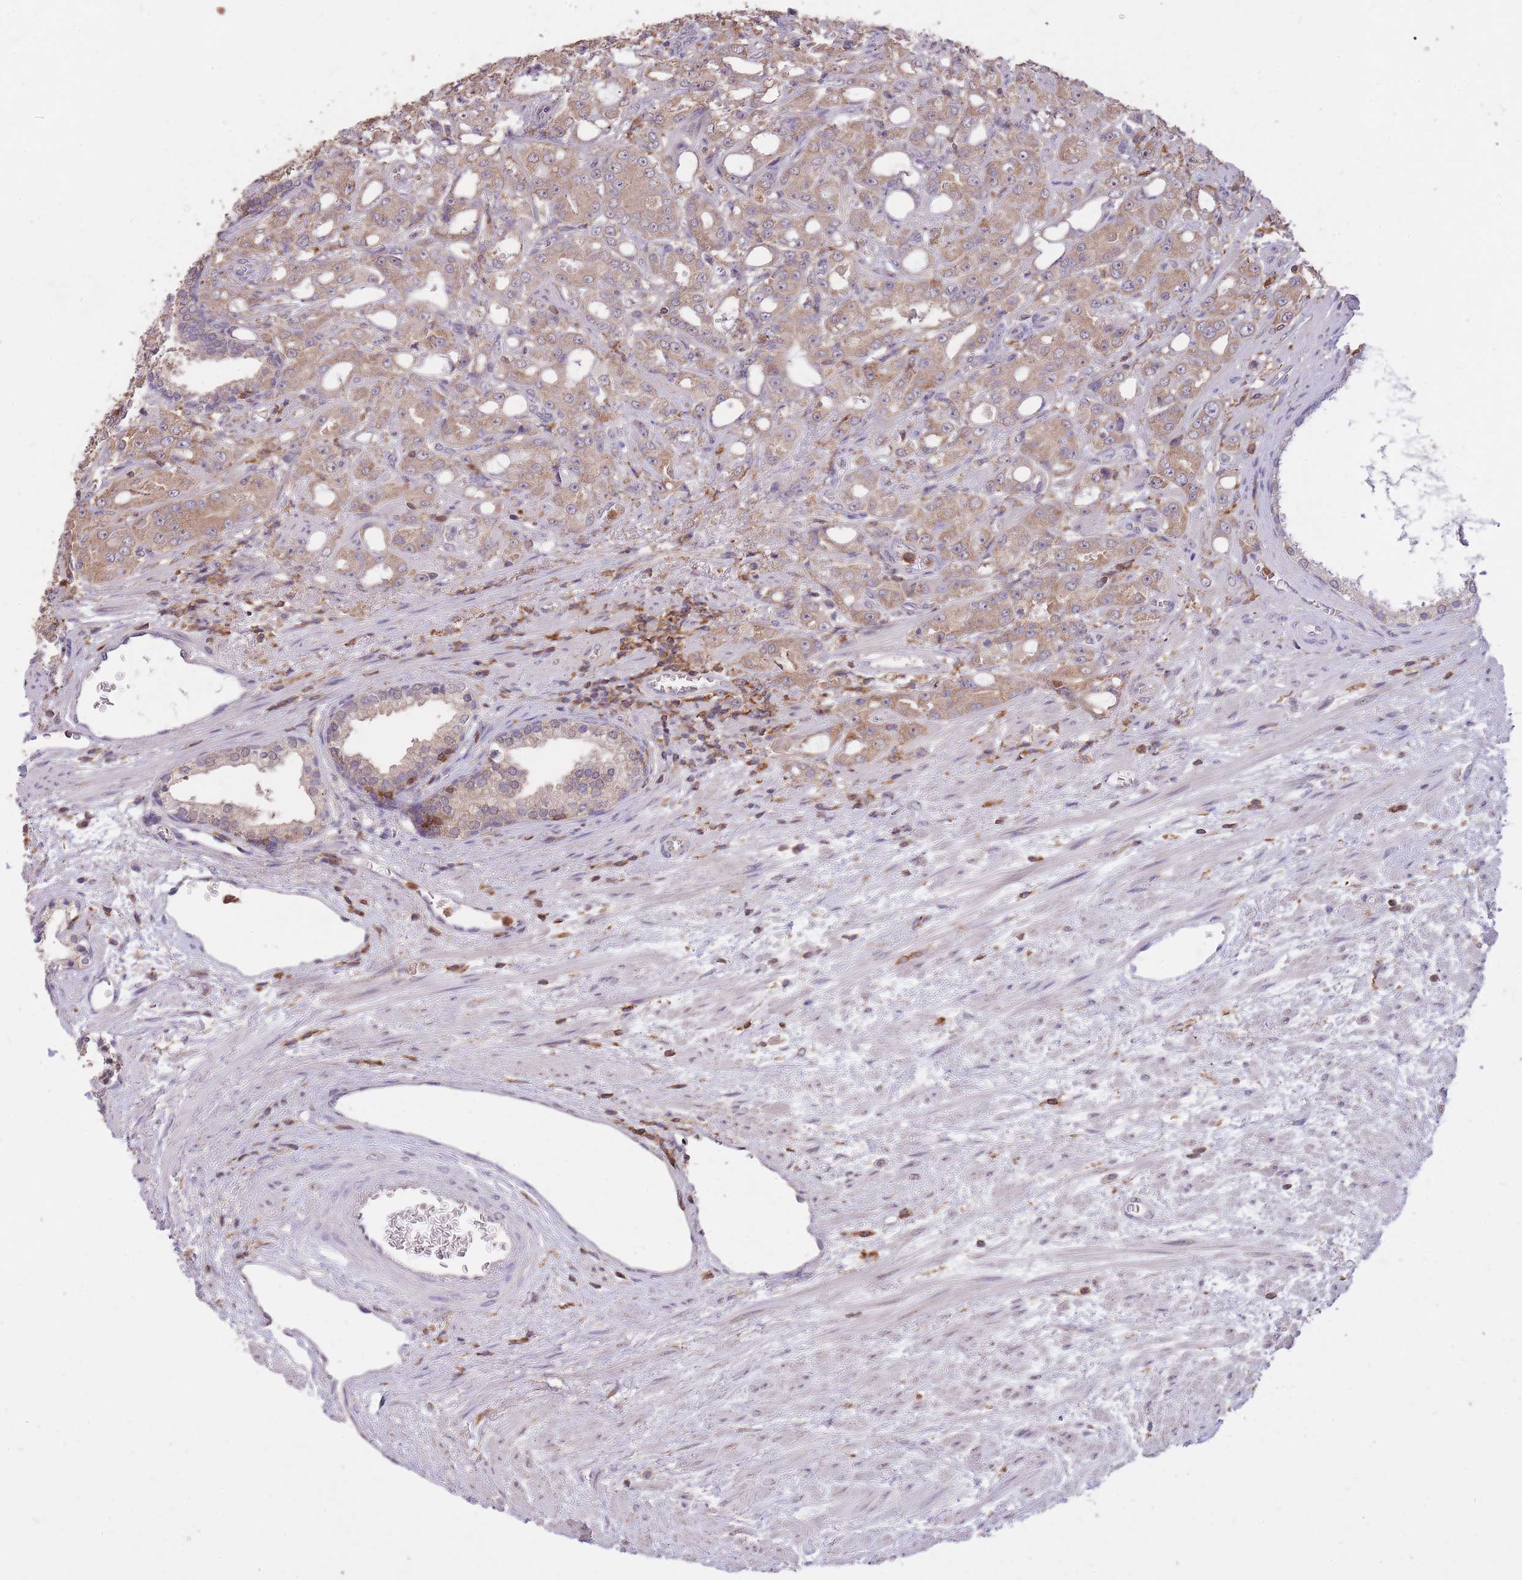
{"staining": {"intensity": "weak", "quantity": ">75%", "location": "cytoplasmic/membranous"}, "tissue": "prostate cancer", "cell_type": "Tumor cells", "image_type": "cancer", "snomed": [{"axis": "morphology", "description": "Adenocarcinoma, High grade"}, {"axis": "topography", "description": "Prostate"}], "caption": "Prostate high-grade adenocarcinoma was stained to show a protein in brown. There is low levels of weak cytoplasmic/membranous staining in approximately >75% of tumor cells.", "gene": "GMIP", "patient": {"sex": "male", "age": 69}}